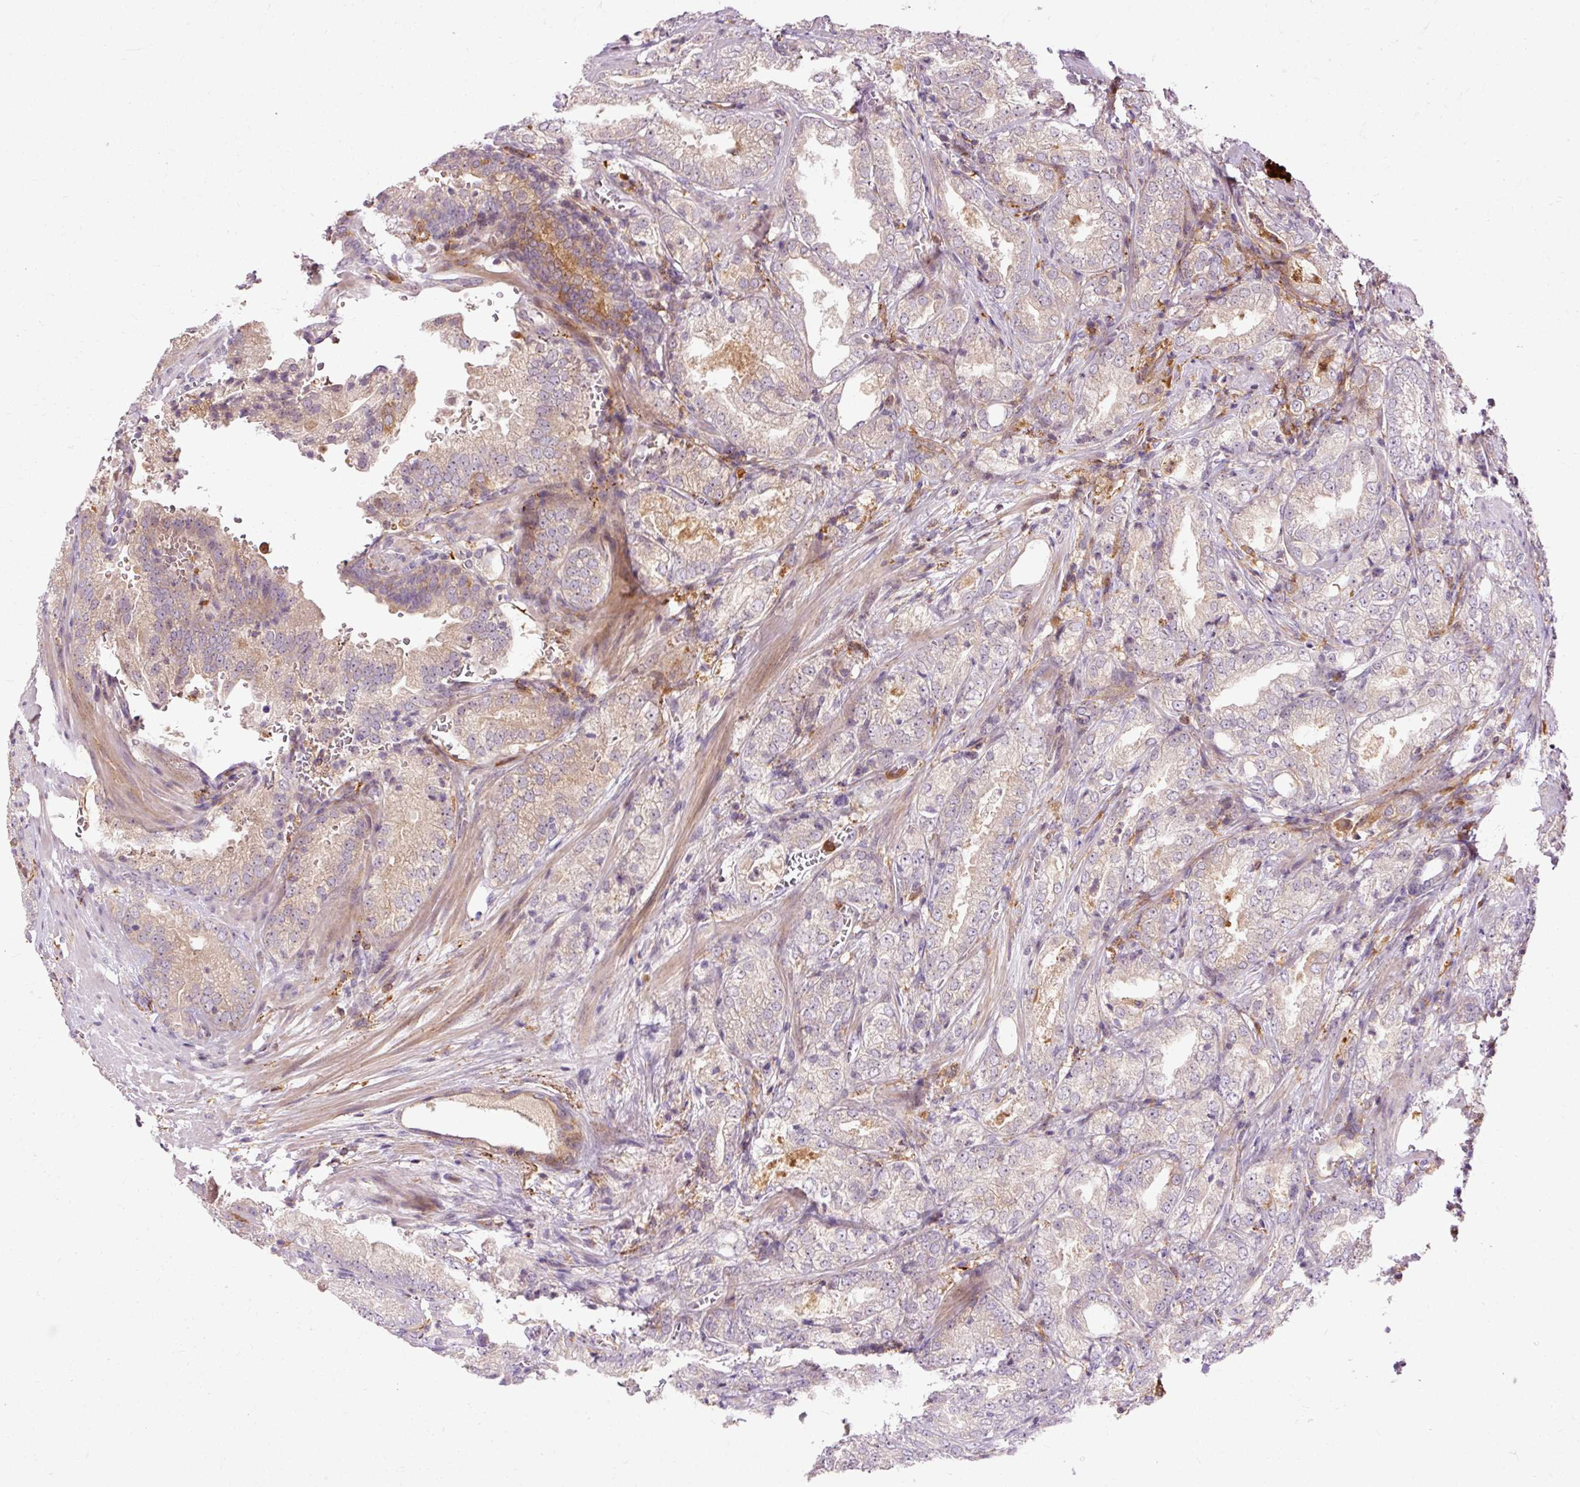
{"staining": {"intensity": "weak", "quantity": "<25%", "location": "cytoplasmic/membranous"}, "tissue": "prostate cancer", "cell_type": "Tumor cells", "image_type": "cancer", "snomed": [{"axis": "morphology", "description": "Adenocarcinoma, High grade"}, {"axis": "topography", "description": "Prostate"}], "caption": "Immunohistochemical staining of human high-grade adenocarcinoma (prostate) reveals no significant staining in tumor cells.", "gene": "CEBPZ", "patient": {"sex": "male", "age": 63}}